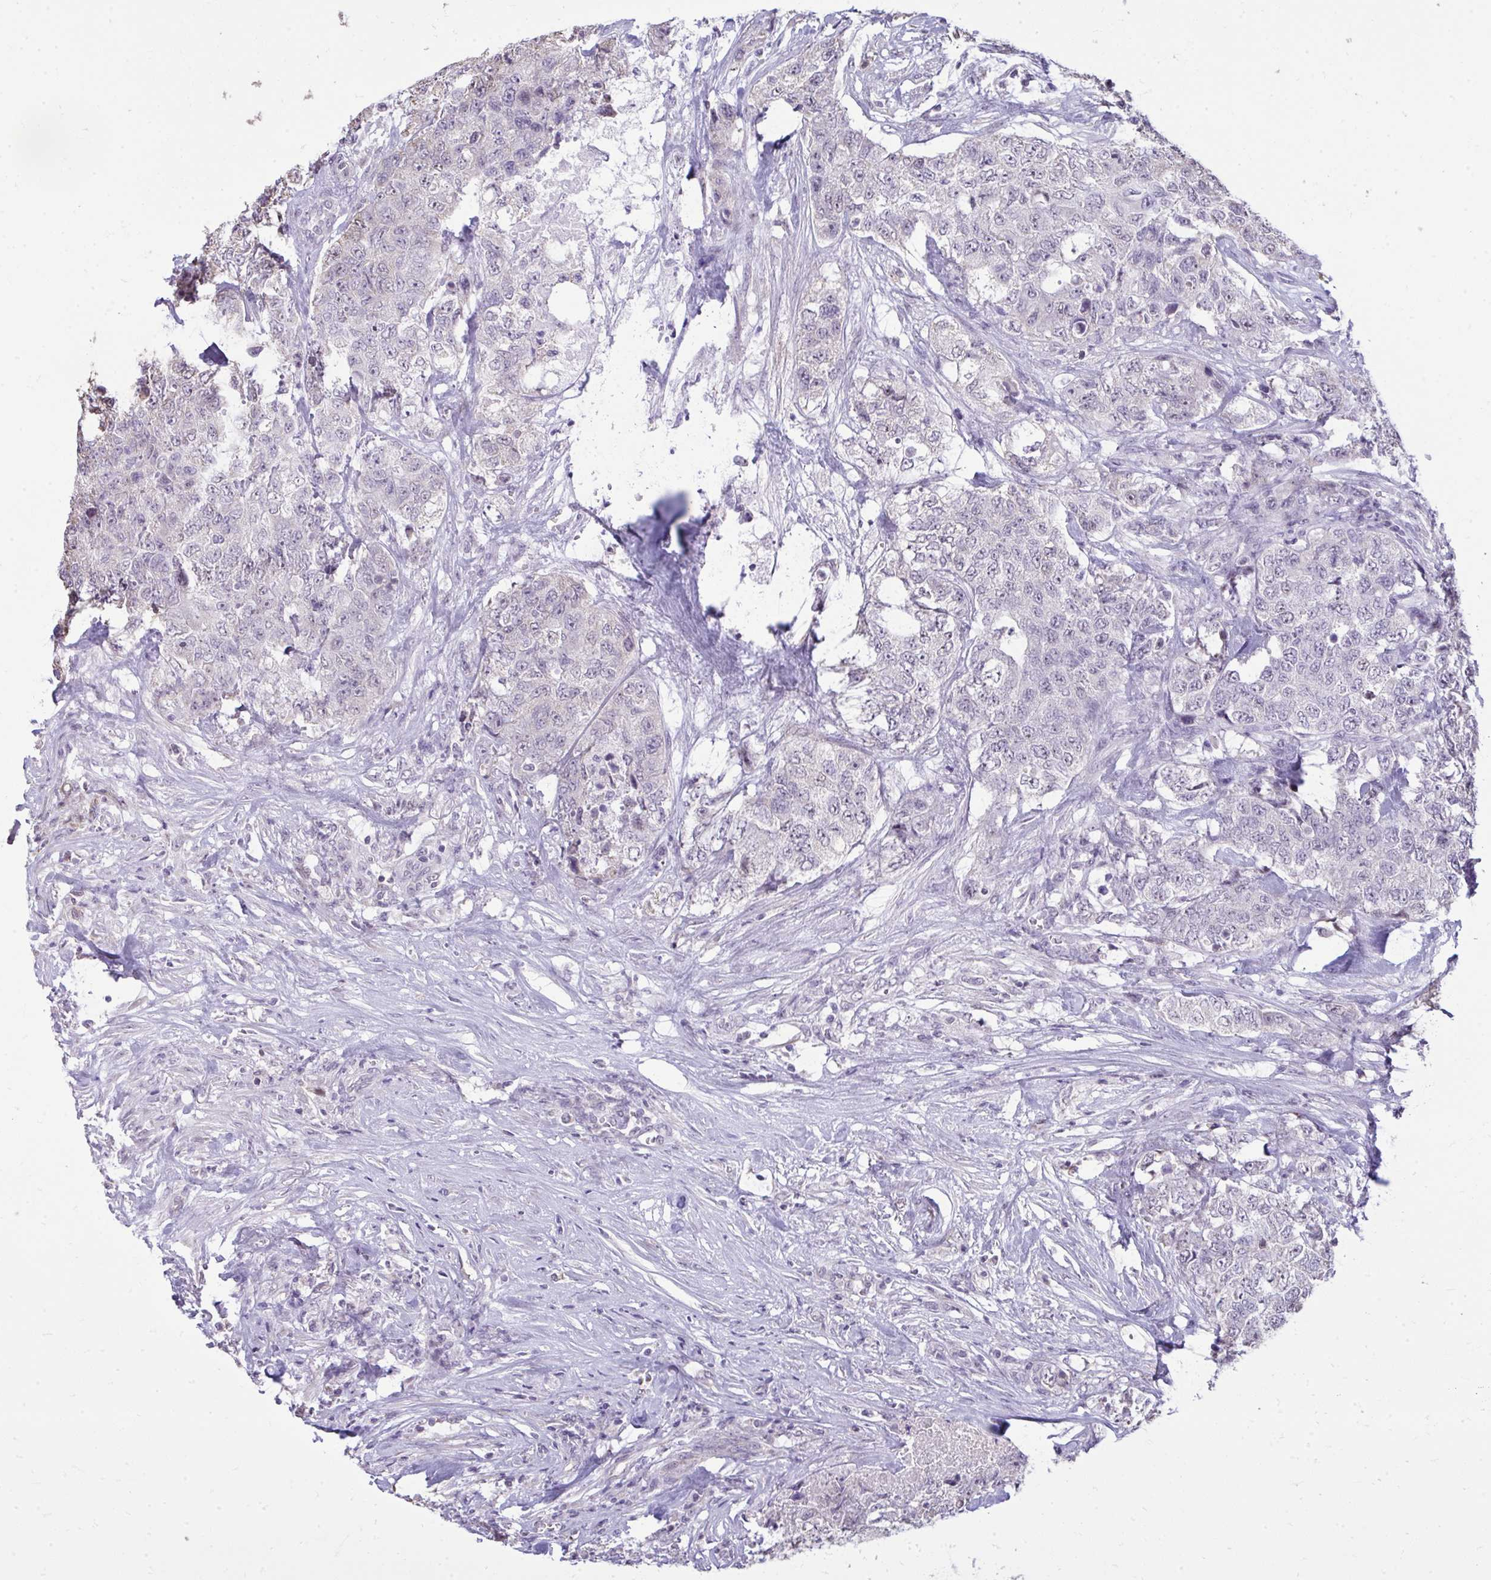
{"staining": {"intensity": "negative", "quantity": "none", "location": "none"}, "tissue": "urothelial cancer", "cell_type": "Tumor cells", "image_type": "cancer", "snomed": [{"axis": "morphology", "description": "Urothelial carcinoma, High grade"}, {"axis": "topography", "description": "Urinary bladder"}], "caption": "High power microscopy micrograph of an immunohistochemistry (IHC) photomicrograph of urothelial carcinoma (high-grade), revealing no significant positivity in tumor cells.", "gene": "NPPA", "patient": {"sex": "female", "age": 78}}